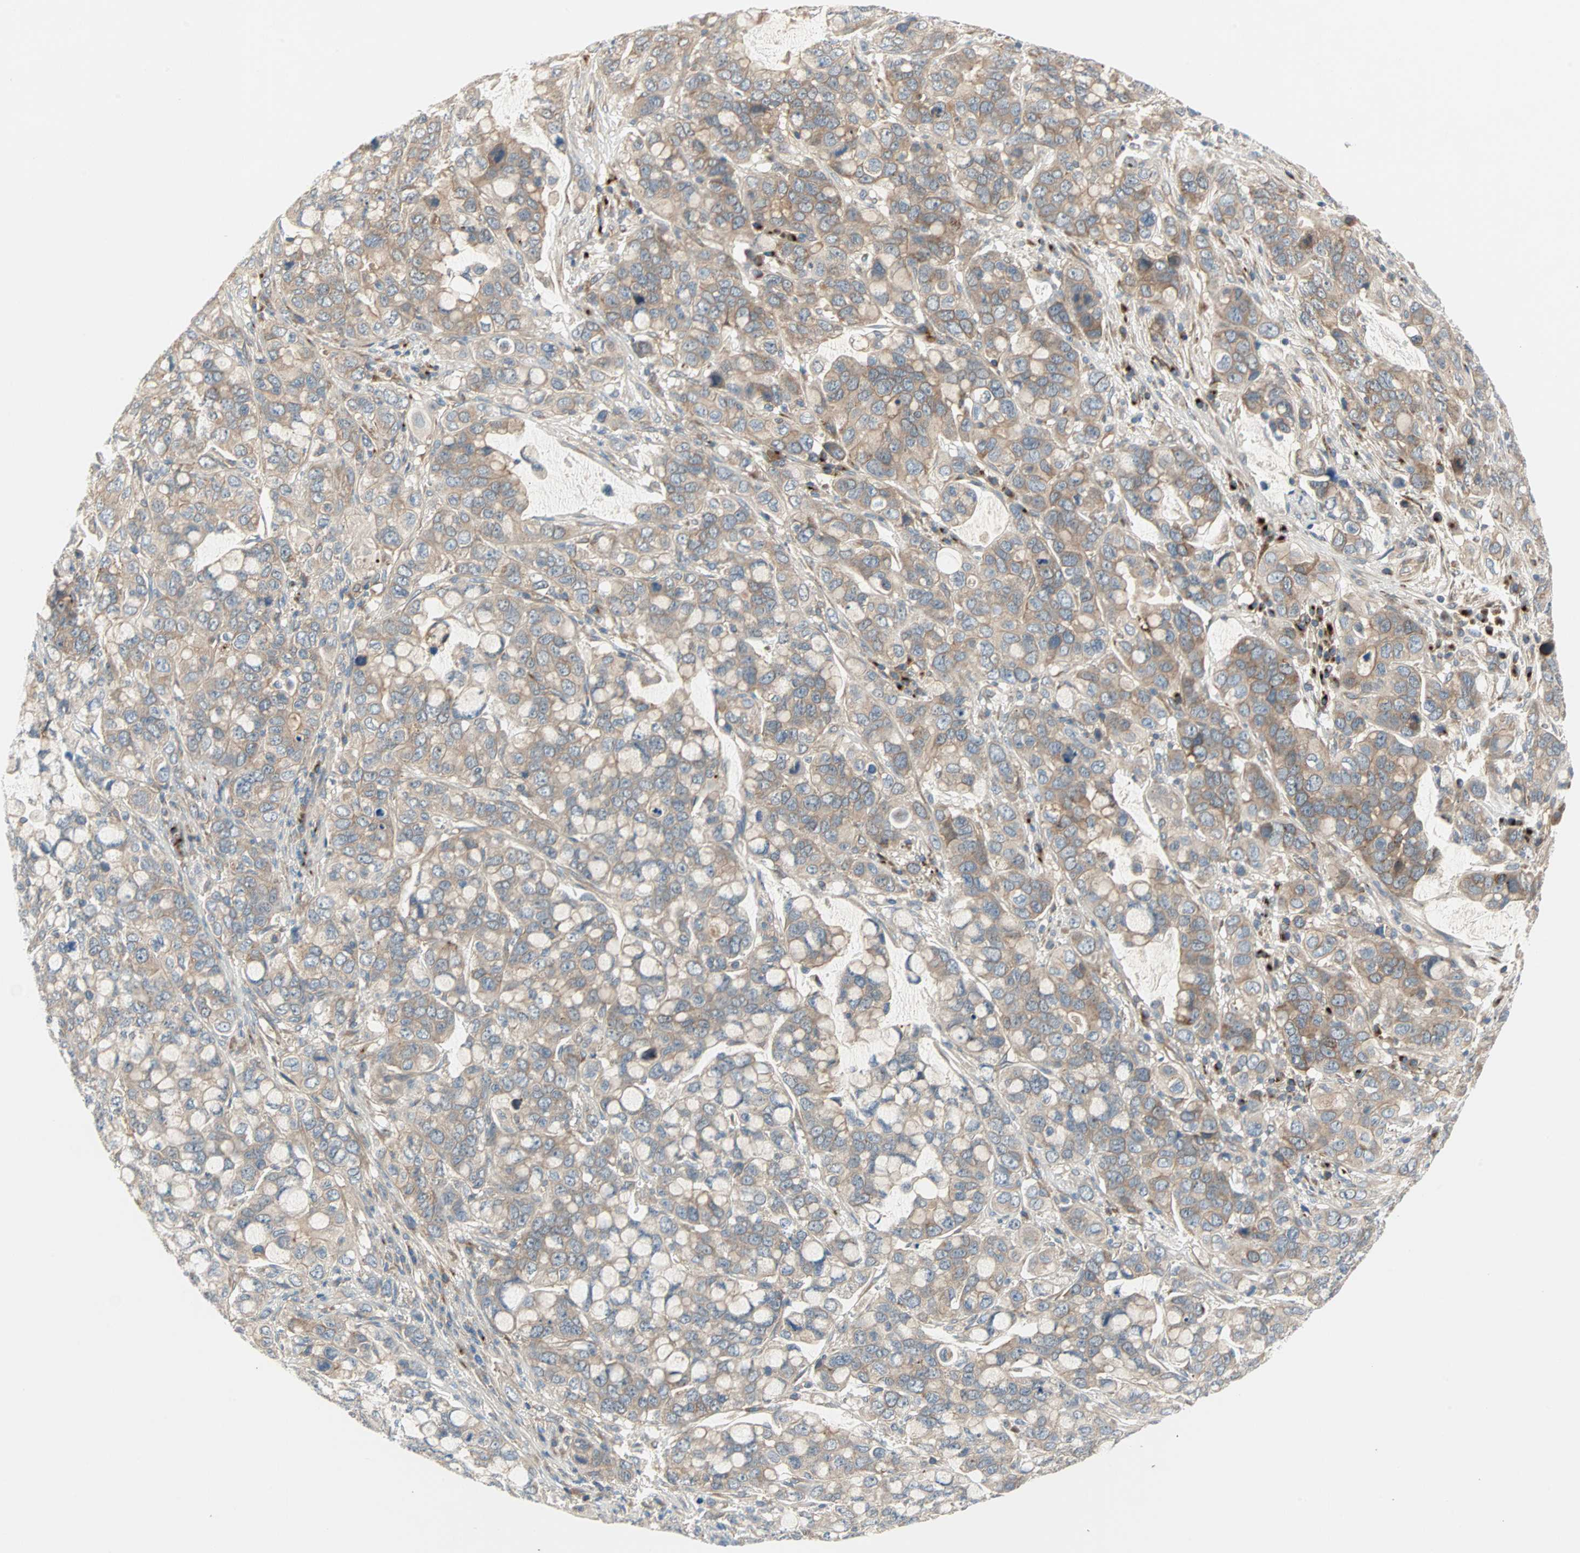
{"staining": {"intensity": "moderate", "quantity": ">75%", "location": "cytoplasmic/membranous"}, "tissue": "stomach cancer", "cell_type": "Tumor cells", "image_type": "cancer", "snomed": [{"axis": "morphology", "description": "Adenocarcinoma, NOS"}, {"axis": "topography", "description": "Stomach, lower"}], "caption": "Immunohistochemistry staining of adenocarcinoma (stomach), which exhibits medium levels of moderate cytoplasmic/membranous expression in about >75% of tumor cells indicating moderate cytoplasmic/membranous protein positivity. The staining was performed using DAB (3,3'-diaminobenzidine) (brown) for protein detection and nuclei were counterstained in hematoxylin (blue).", "gene": "PDE8A", "patient": {"sex": "male", "age": 84}}